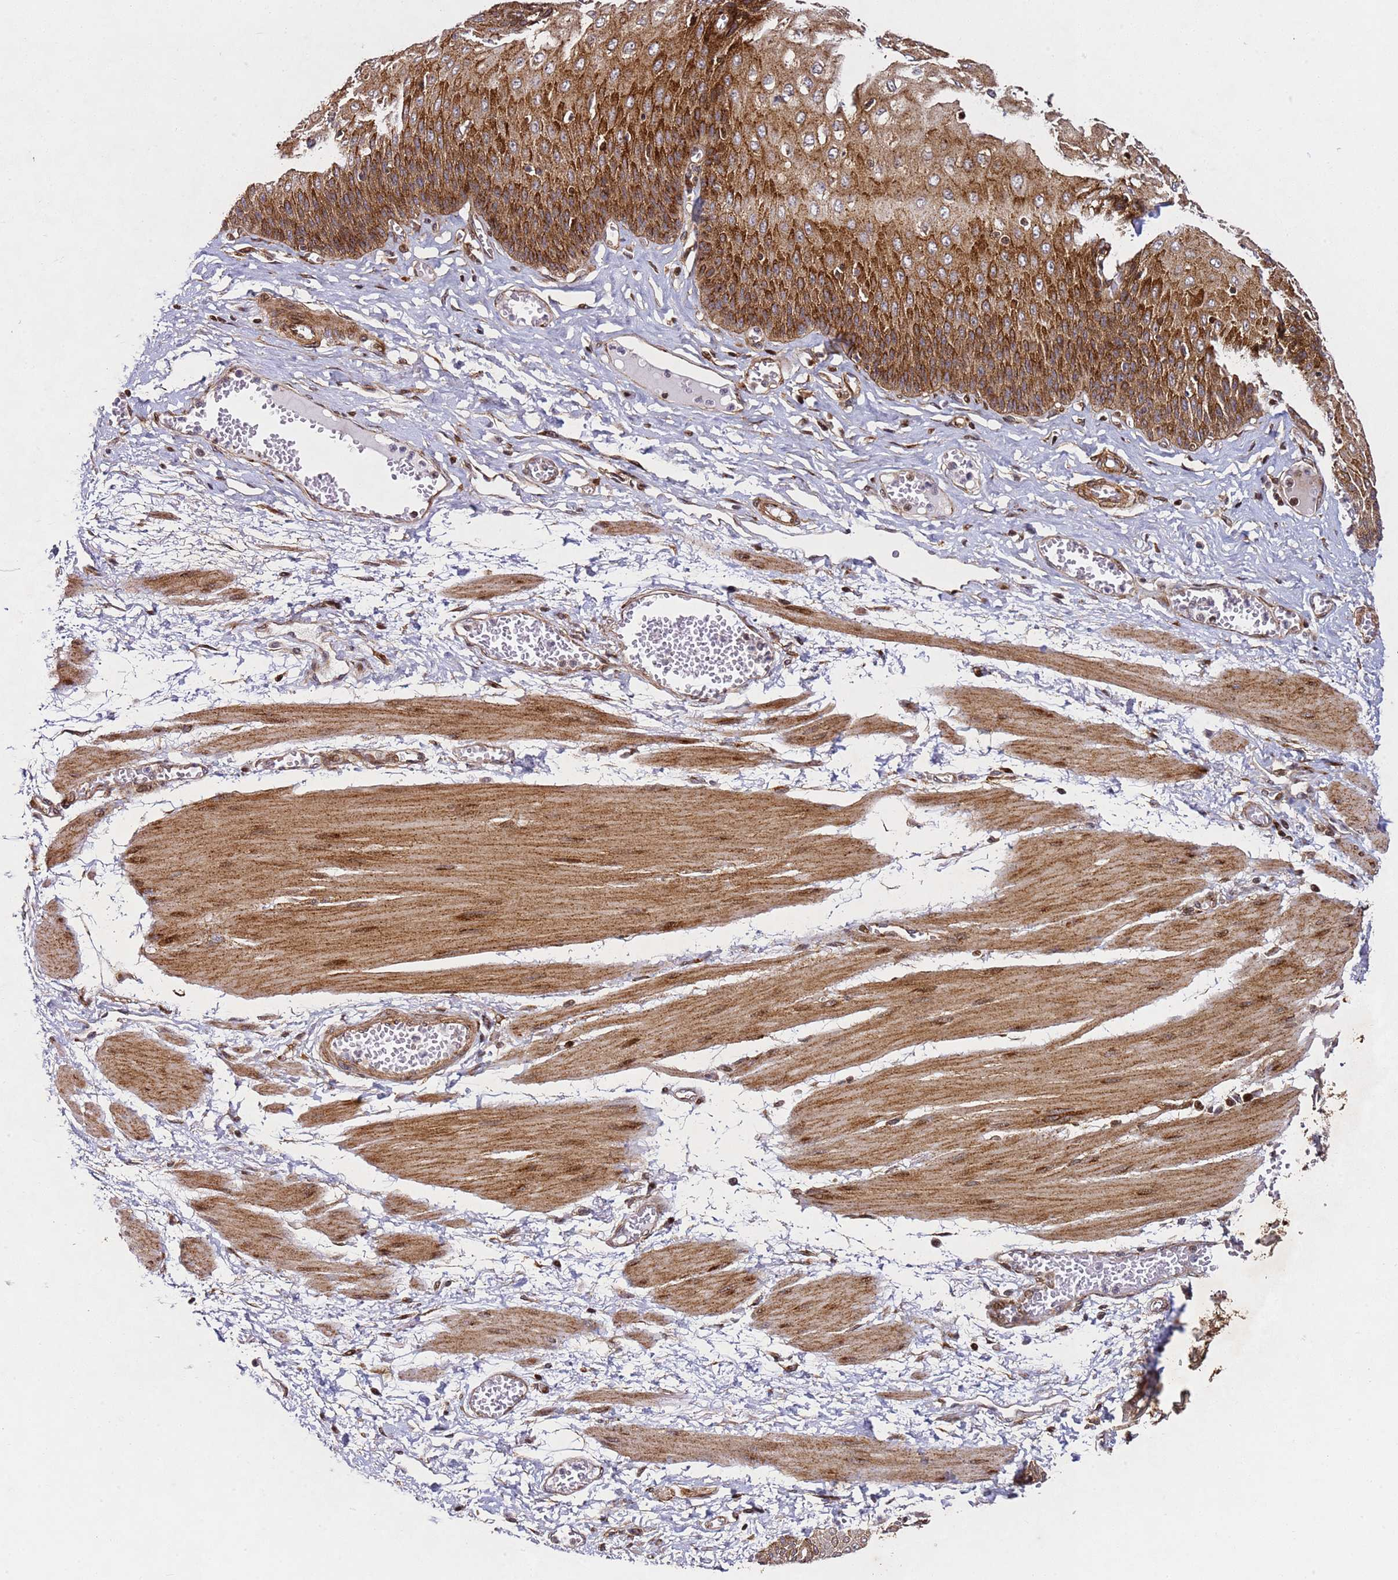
{"staining": {"intensity": "strong", "quantity": ">75%", "location": "cytoplasmic/membranous,nuclear"}, "tissue": "esophagus", "cell_type": "Squamous epithelial cells", "image_type": "normal", "snomed": [{"axis": "morphology", "description": "Normal tissue, NOS"}, {"axis": "topography", "description": "Esophagus"}], "caption": "This is a micrograph of immunohistochemistry staining of benign esophagus, which shows strong expression in the cytoplasmic/membranous,nuclear of squamous epithelial cells.", "gene": "ZNF296", "patient": {"sex": "male", "age": 60}}